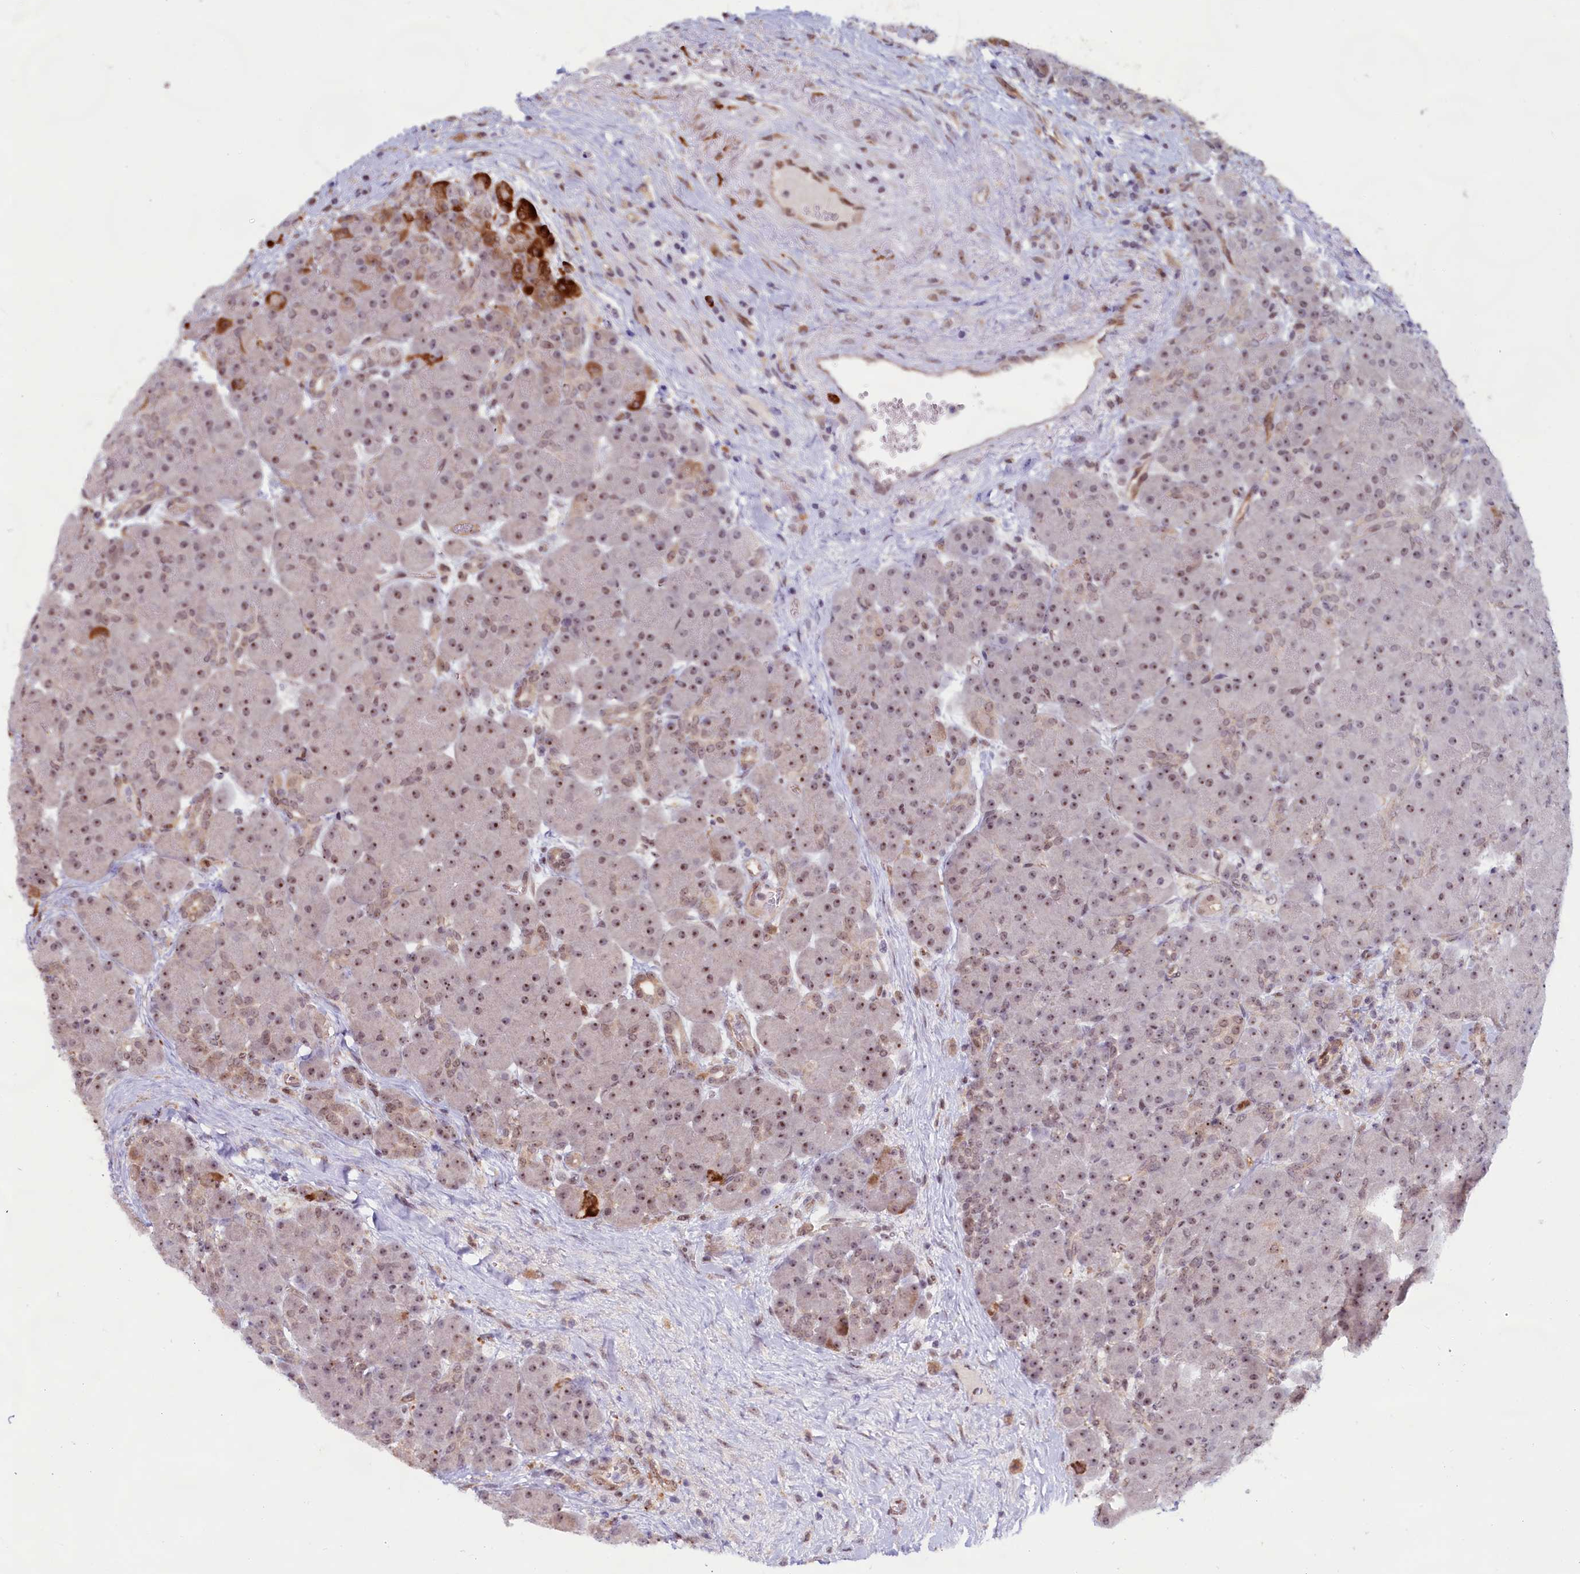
{"staining": {"intensity": "moderate", "quantity": "25%-75%", "location": "cytoplasmic/membranous,nuclear"}, "tissue": "pancreas", "cell_type": "Exocrine glandular cells", "image_type": "normal", "snomed": [{"axis": "morphology", "description": "Normal tissue, NOS"}, {"axis": "topography", "description": "Pancreas"}], "caption": "Brown immunohistochemical staining in benign pancreas displays moderate cytoplasmic/membranous,nuclear staining in about 25%-75% of exocrine glandular cells. The protein of interest is stained brown, and the nuclei are stained in blue (DAB (3,3'-diaminobenzidine) IHC with brightfield microscopy, high magnification).", "gene": "C1D", "patient": {"sex": "male", "age": 66}}